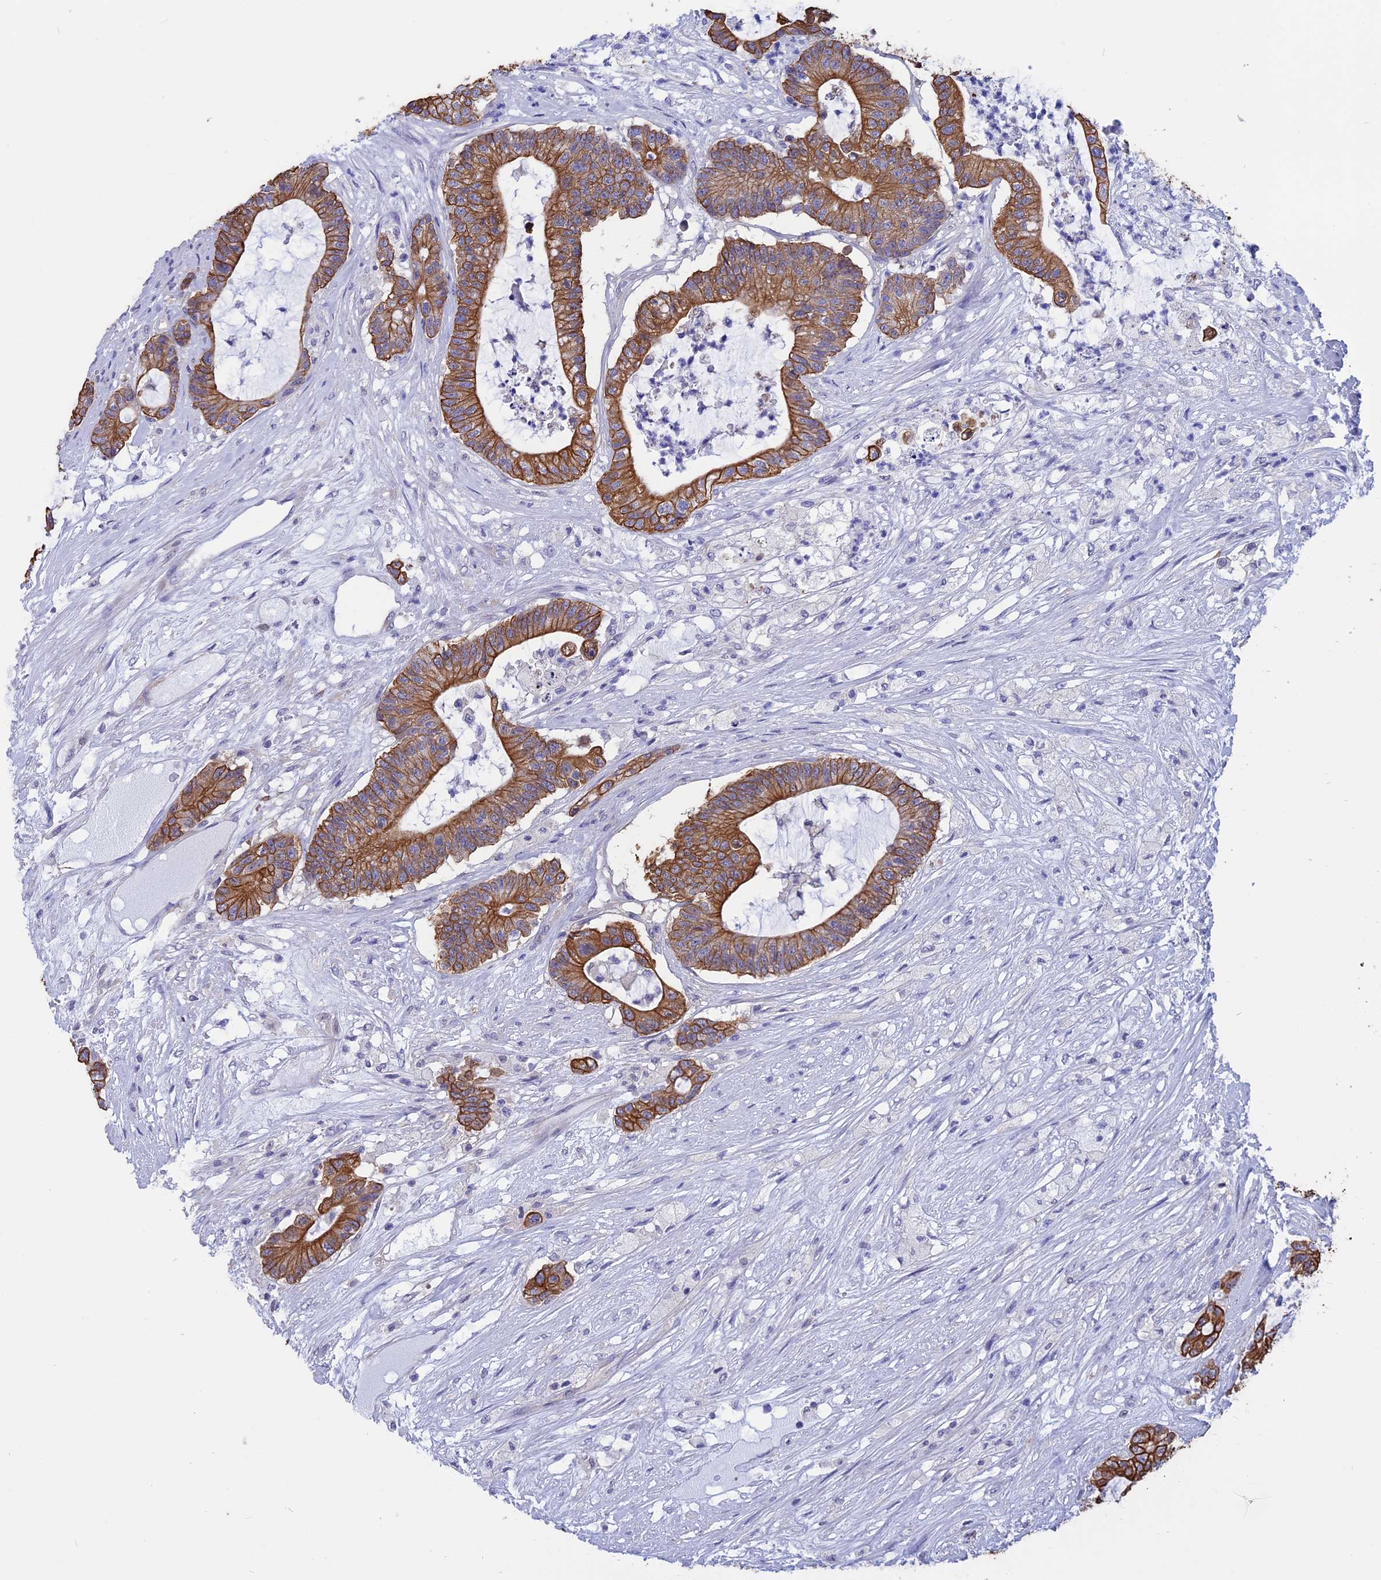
{"staining": {"intensity": "strong", "quantity": ">75%", "location": "cytoplasmic/membranous"}, "tissue": "colorectal cancer", "cell_type": "Tumor cells", "image_type": "cancer", "snomed": [{"axis": "morphology", "description": "Adenocarcinoma, NOS"}, {"axis": "topography", "description": "Colon"}], "caption": "Strong cytoplasmic/membranous expression is identified in approximately >75% of tumor cells in colorectal cancer. The staining was performed using DAB (3,3'-diaminobenzidine) to visualize the protein expression in brown, while the nuclei were stained in blue with hematoxylin (Magnification: 20x).", "gene": "STUB1", "patient": {"sex": "female", "age": 84}}